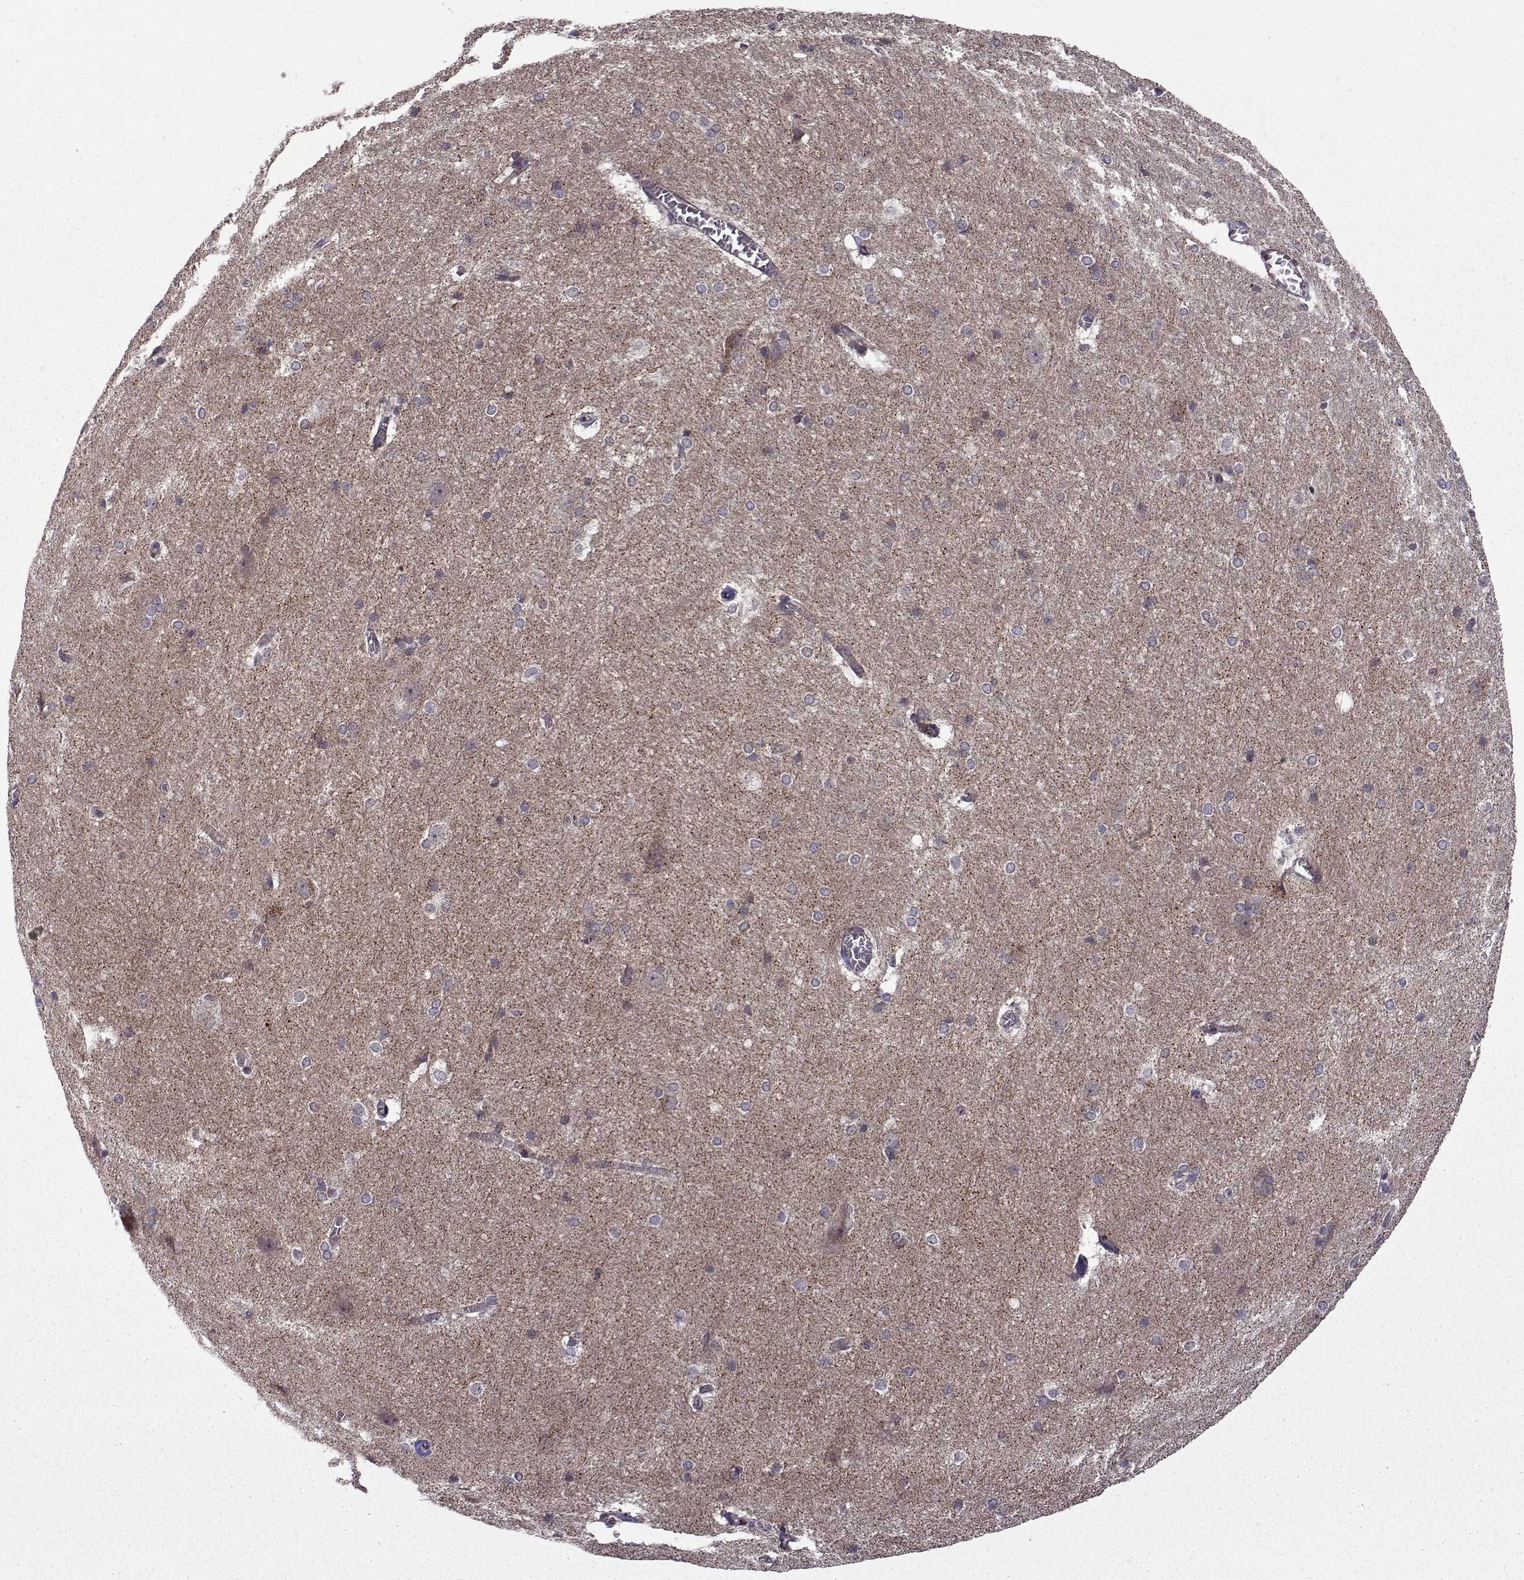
{"staining": {"intensity": "negative", "quantity": "none", "location": "none"}, "tissue": "hippocampus", "cell_type": "Glial cells", "image_type": "normal", "snomed": [{"axis": "morphology", "description": "Normal tissue, NOS"}, {"axis": "topography", "description": "Cerebral cortex"}, {"axis": "topography", "description": "Hippocampus"}], "caption": "Human hippocampus stained for a protein using immunohistochemistry (IHC) exhibits no positivity in glial cells.", "gene": "TAB2", "patient": {"sex": "female", "age": 19}}